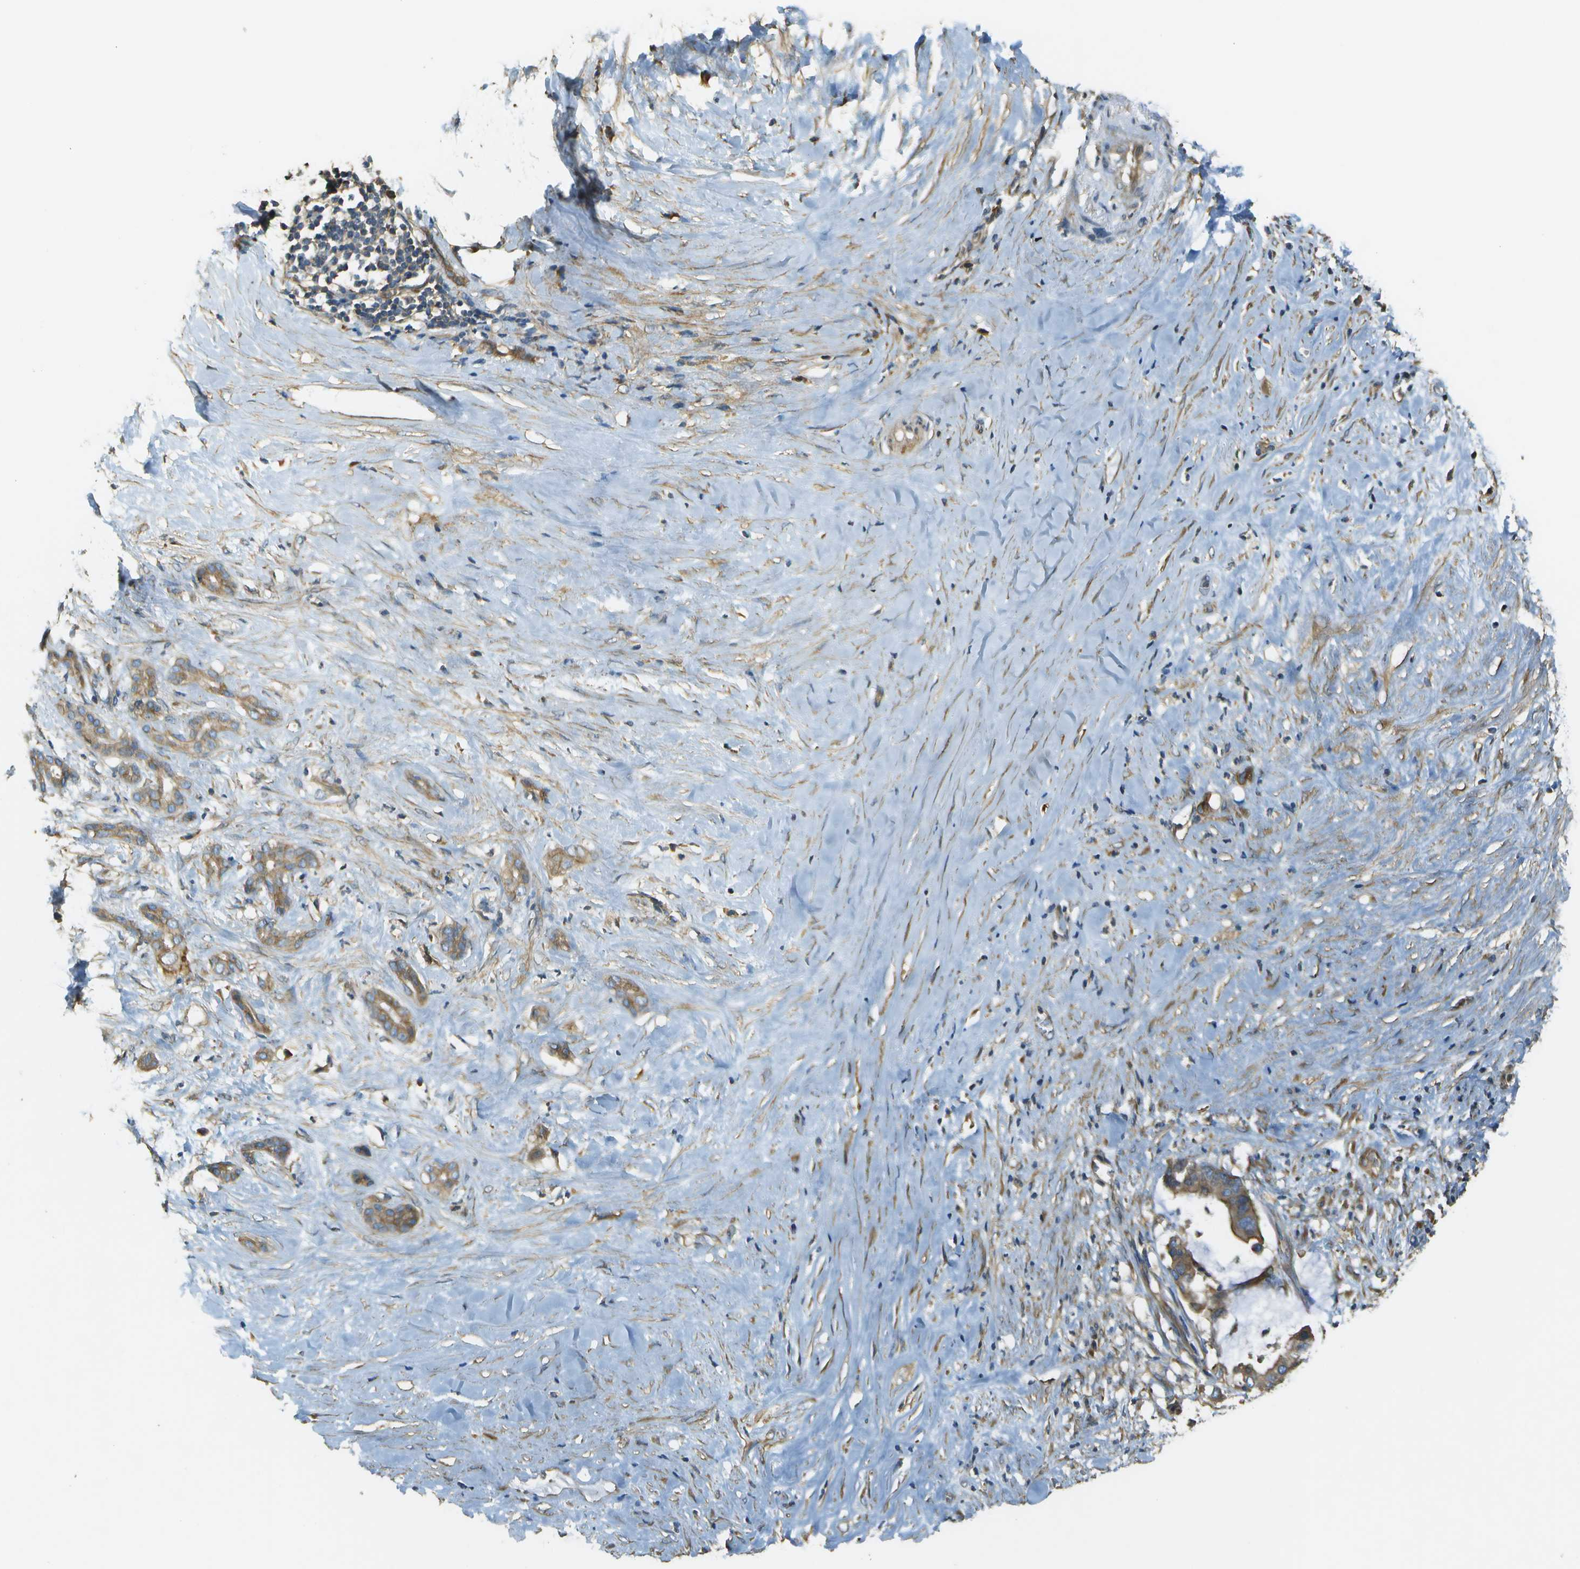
{"staining": {"intensity": "moderate", "quantity": ">75%", "location": "cytoplasmic/membranous"}, "tissue": "pancreatic cancer", "cell_type": "Tumor cells", "image_type": "cancer", "snomed": [{"axis": "morphology", "description": "Adenocarcinoma, NOS"}, {"axis": "topography", "description": "Pancreas"}], "caption": "Immunohistochemistry (IHC) photomicrograph of neoplastic tissue: pancreatic cancer (adenocarcinoma) stained using immunohistochemistry (IHC) shows medium levels of moderate protein expression localized specifically in the cytoplasmic/membranous of tumor cells, appearing as a cytoplasmic/membranous brown color.", "gene": "DNAJB11", "patient": {"sex": "male", "age": 41}}